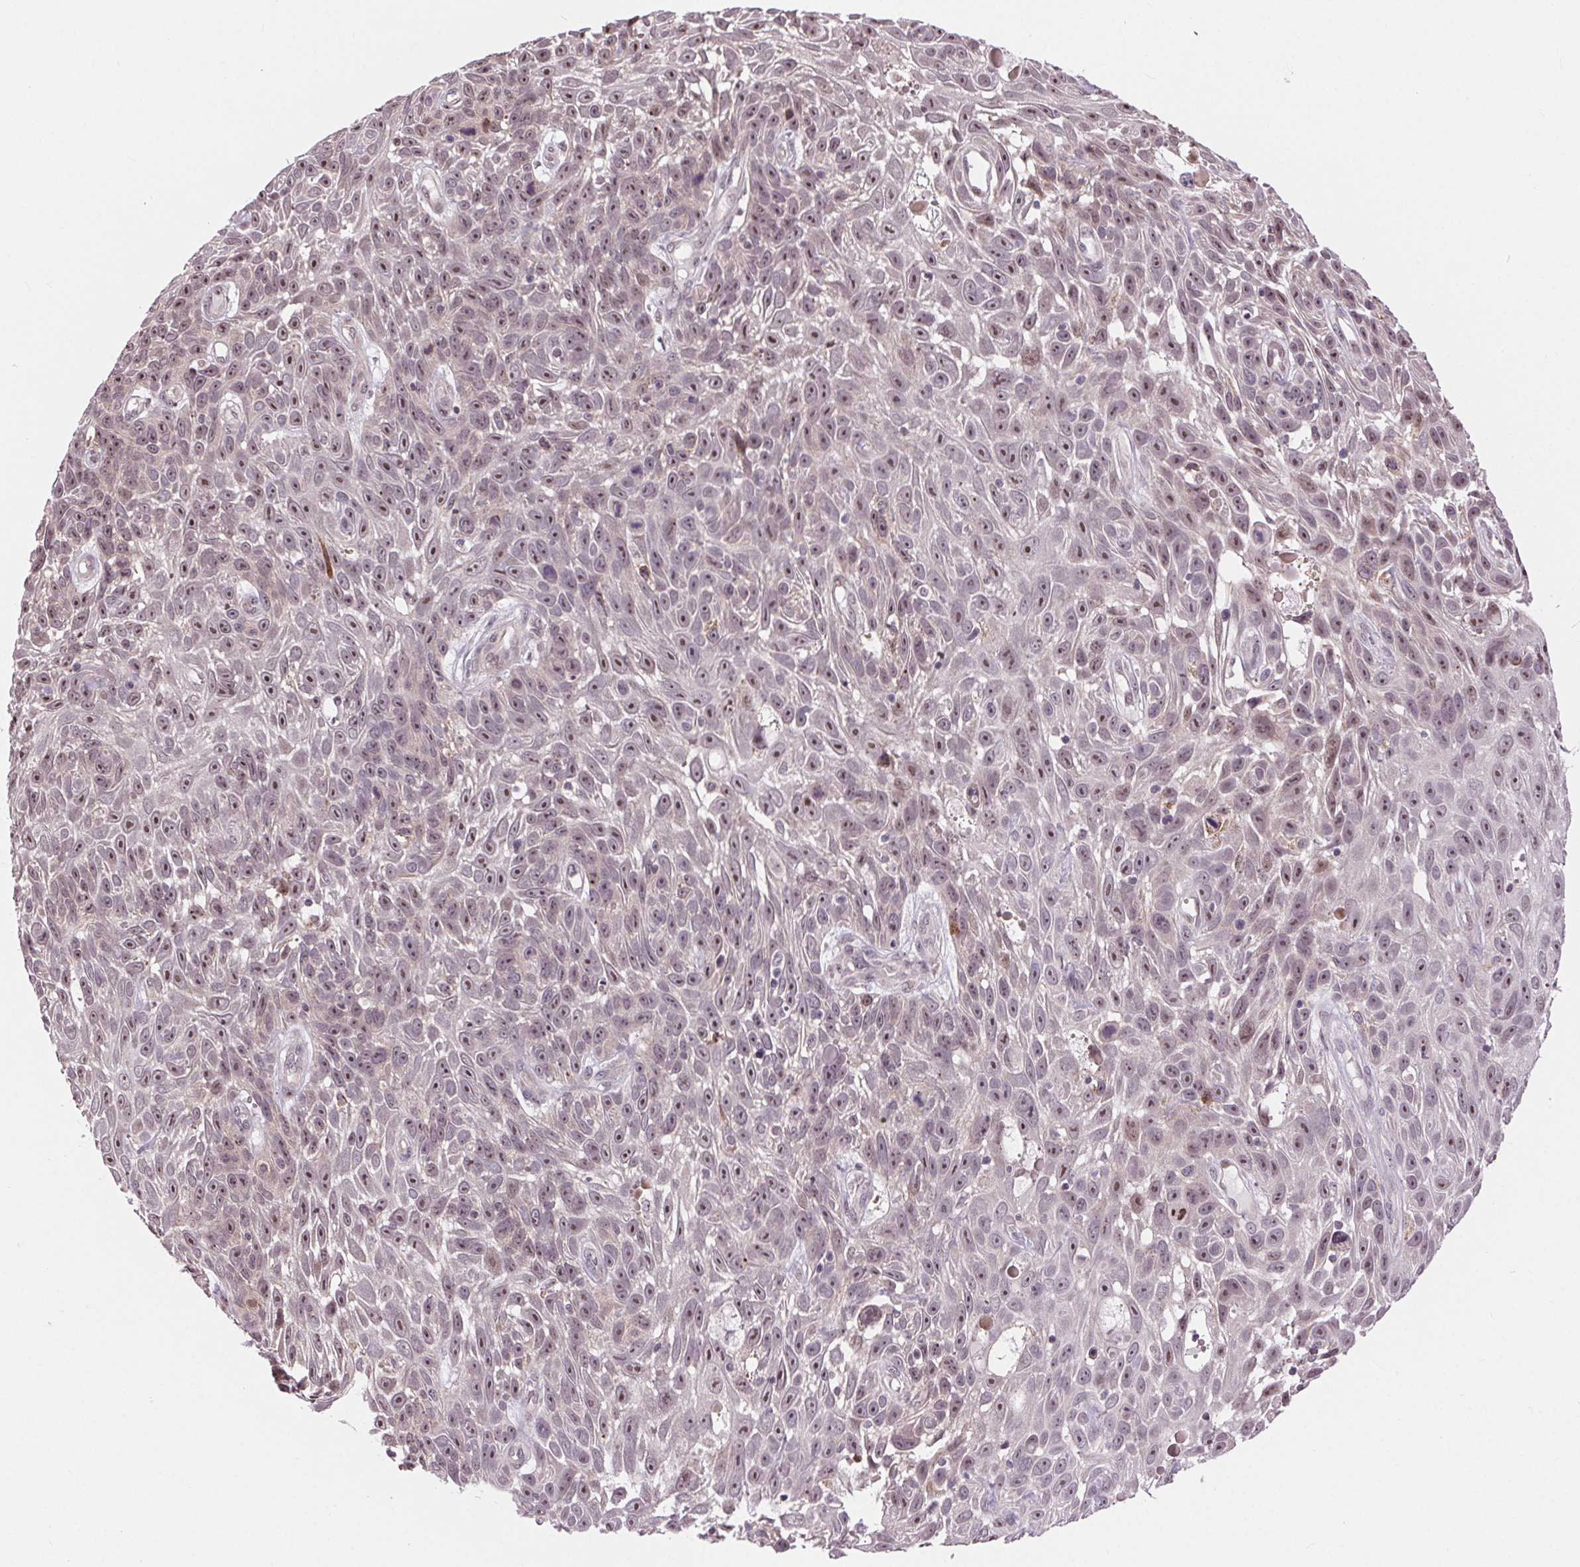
{"staining": {"intensity": "moderate", "quantity": ">75%", "location": "nuclear"}, "tissue": "skin cancer", "cell_type": "Tumor cells", "image_type": "cancer", "snomed": [{"axis": "morphology", "description": "Squamous cell carcinoma, NOS"}, {"axis": "topography", "description": "Skin"}], "caption": "Brown immunohistochemical staining in human squamous cell carcinoma (skin) demonstrates moderate nuclear positivity in approximately >75% of tumor cells.", "gene": "CHMP4B", "patient": {"sex": "male", "age": 82}}